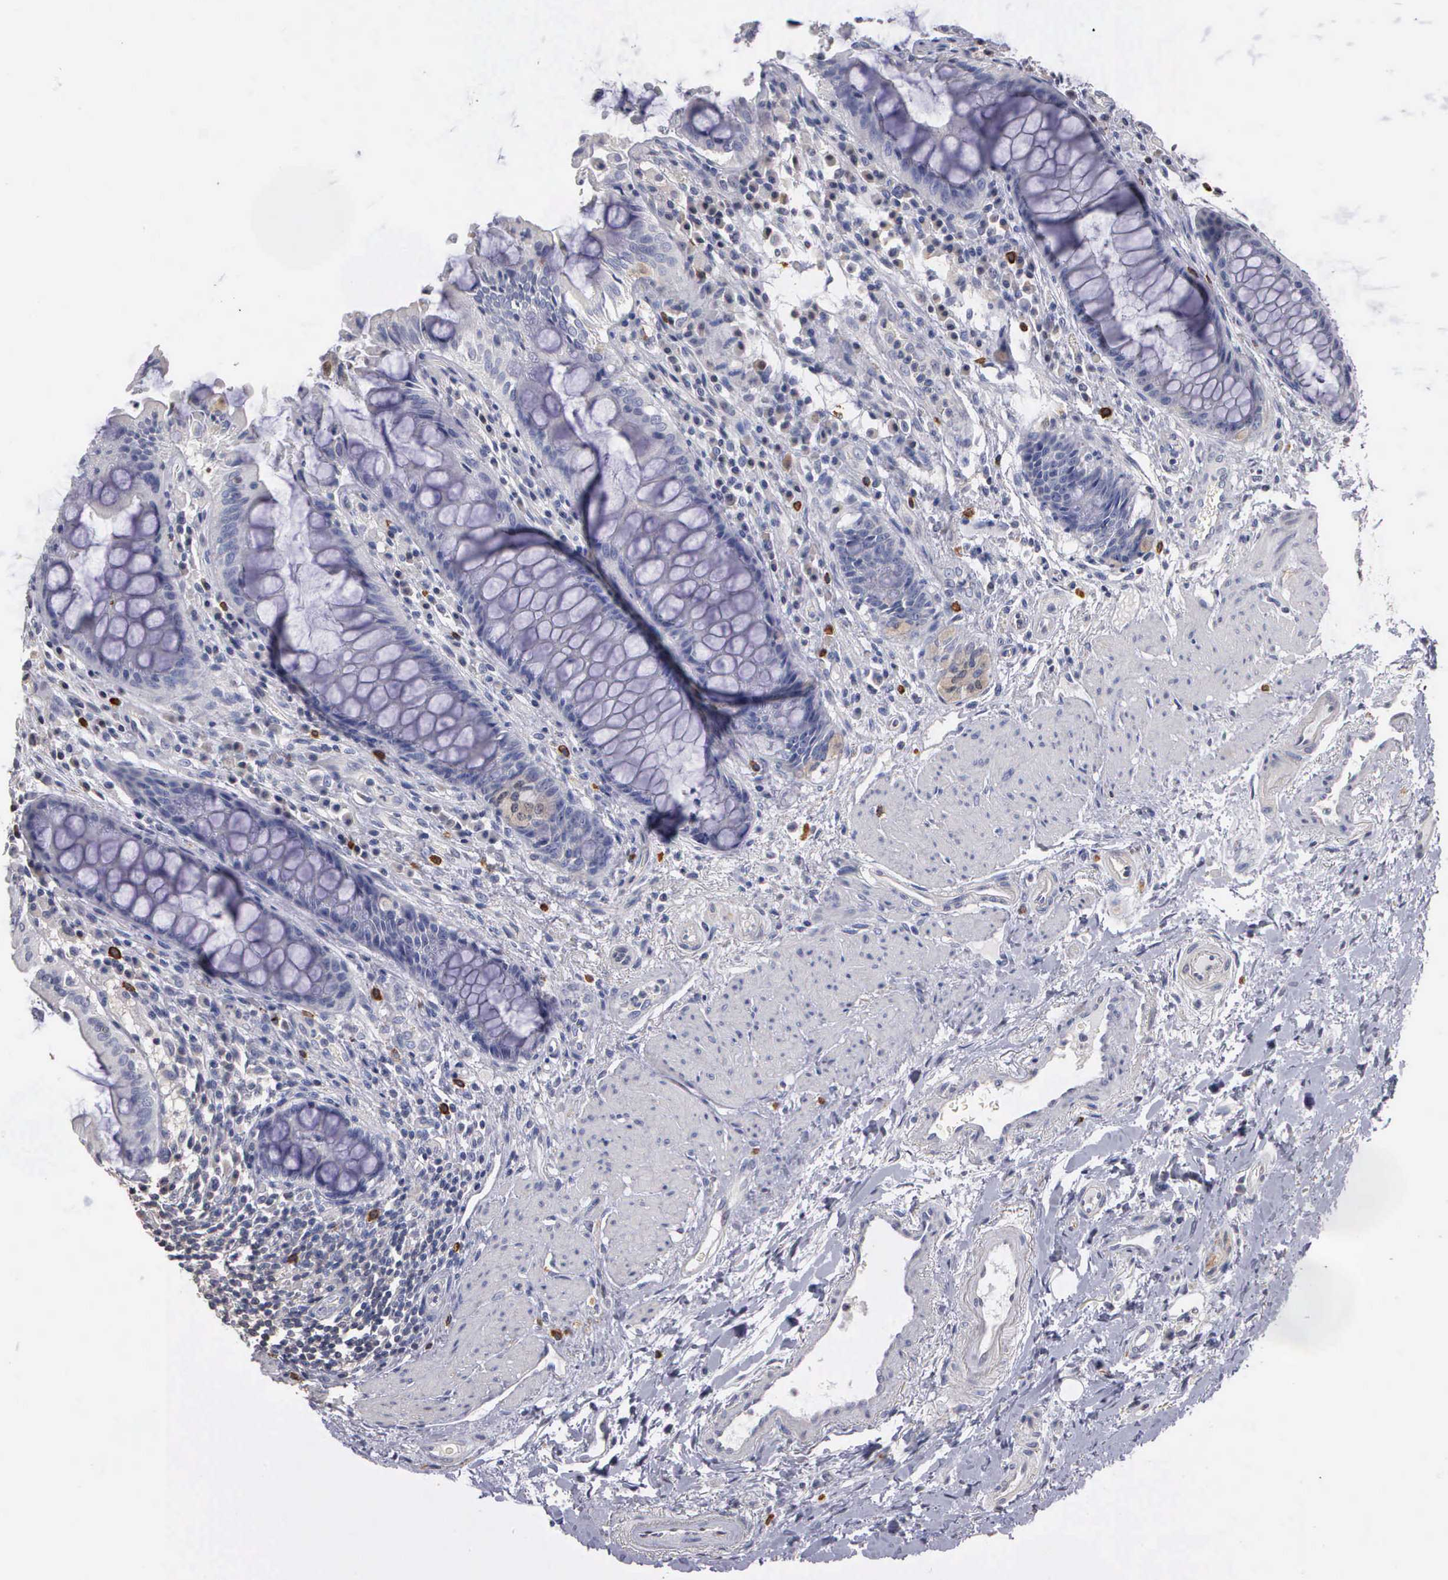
{"staining": {"intensity": "negative", "quantity": "none", "location": "none"}, "tissue": "rectum", "cell_type": "Glandular cells", "image_type": "normal", "snomed": [{"axis": "morphology", "description": "Normal tissue, NOS"}, {"axis": "topography", "description": "Rectum"}], "caption": "High magnification brightfield microscopy of unremarkable rectum stained with DAB (3,3'-diaminobenzidine) (brown) and counterstained with hematoxylin (blue): glandular cells show no significant positivity.", "gene": "ENO3", "patient": {"sex": "female", "age": 75}}